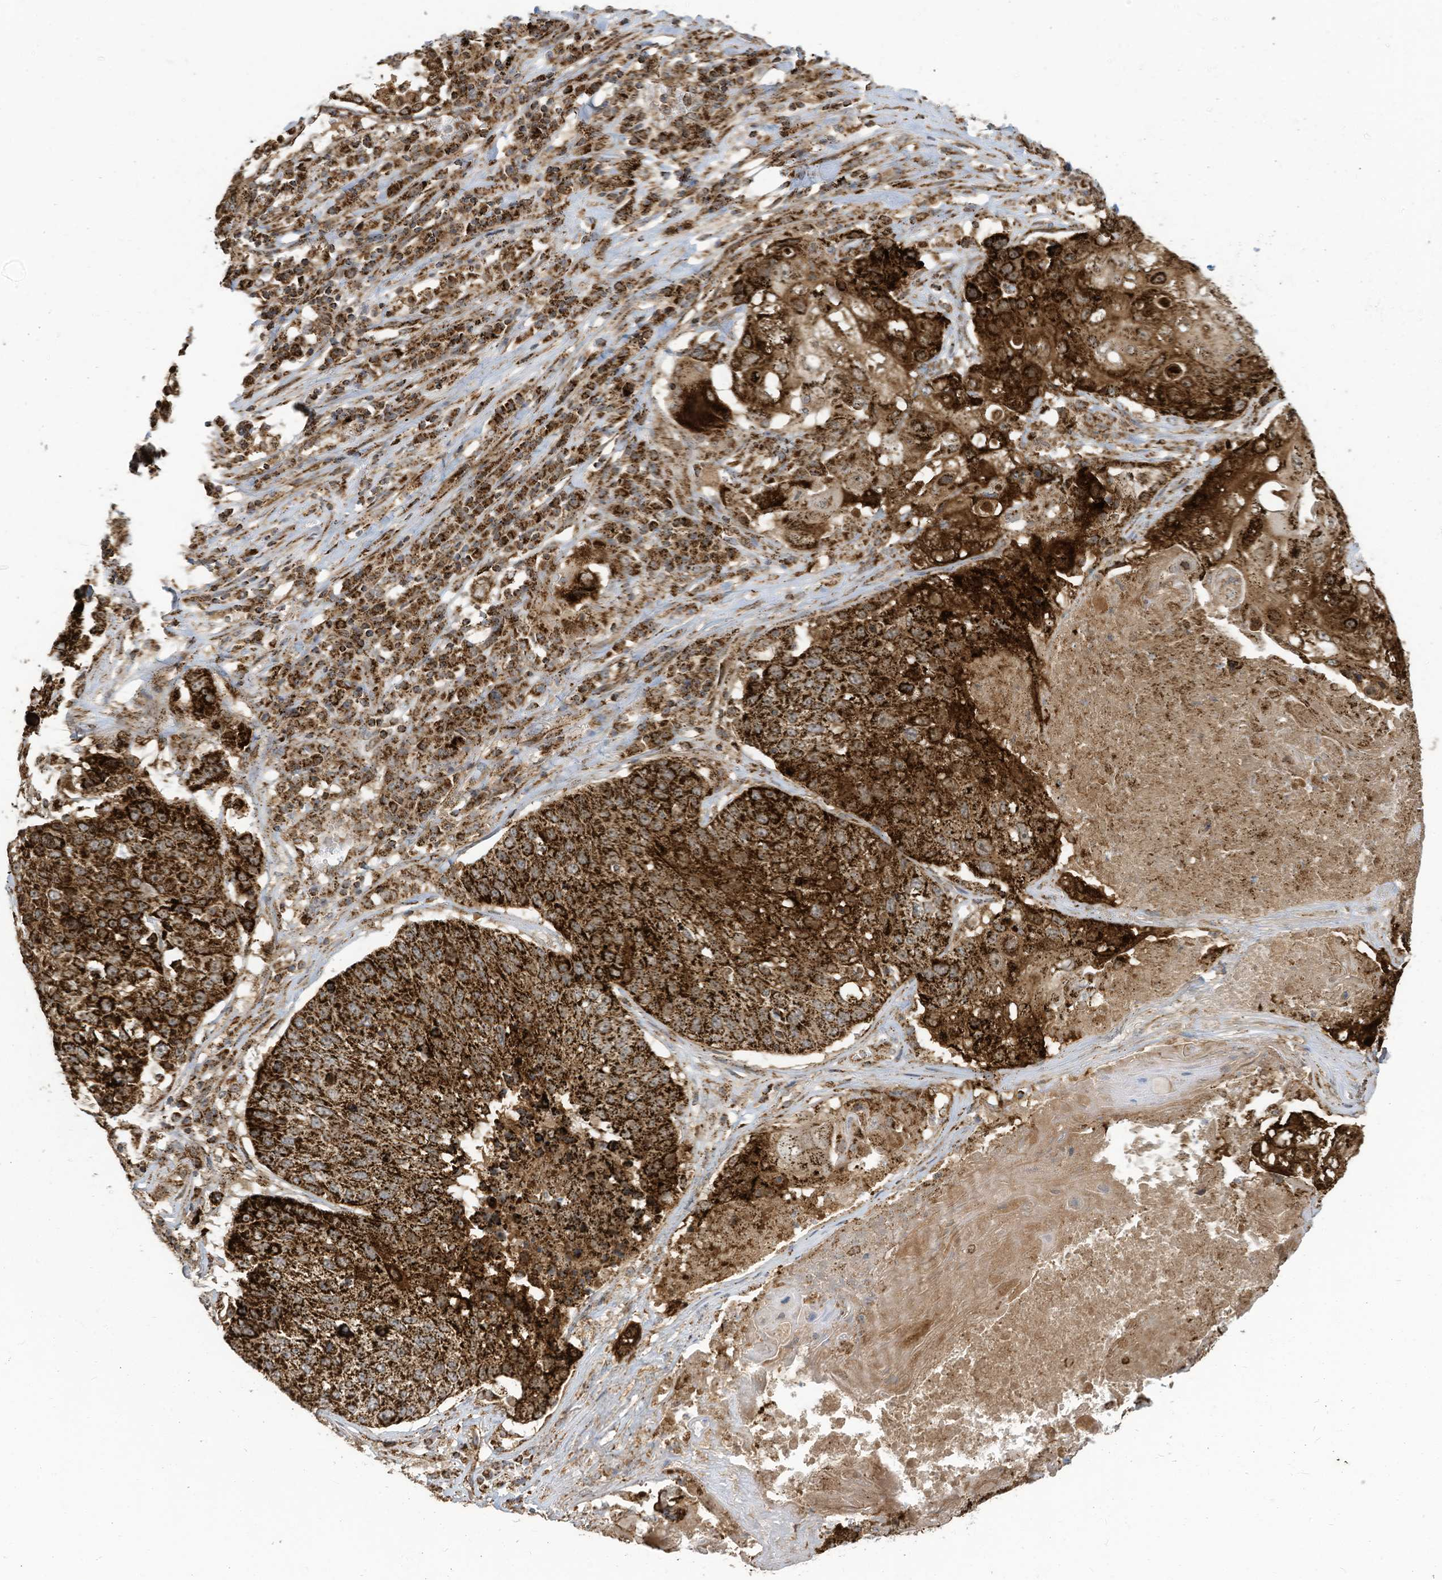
{"staining": {"intensity": "strong", "quantity": ">75%", "location": "cytoplasmic/membranous"}, "tissue": "lung cancer", "cell_type": "Tumor cells", "image_type": "cancer", "snomed": [{"axis": "morphology", "description": "Squamous cell carcinoma, NOS"}, {"axis": "topography", "description": "Lung"}], "caption": "IHC (DAB) staining of human lung cancer demonstrates strong cytoplasmic/membranous protein staining in about >75% of tumor cells.", "gene": "COX10", "patient": {"sex": "male", "age": 61}}